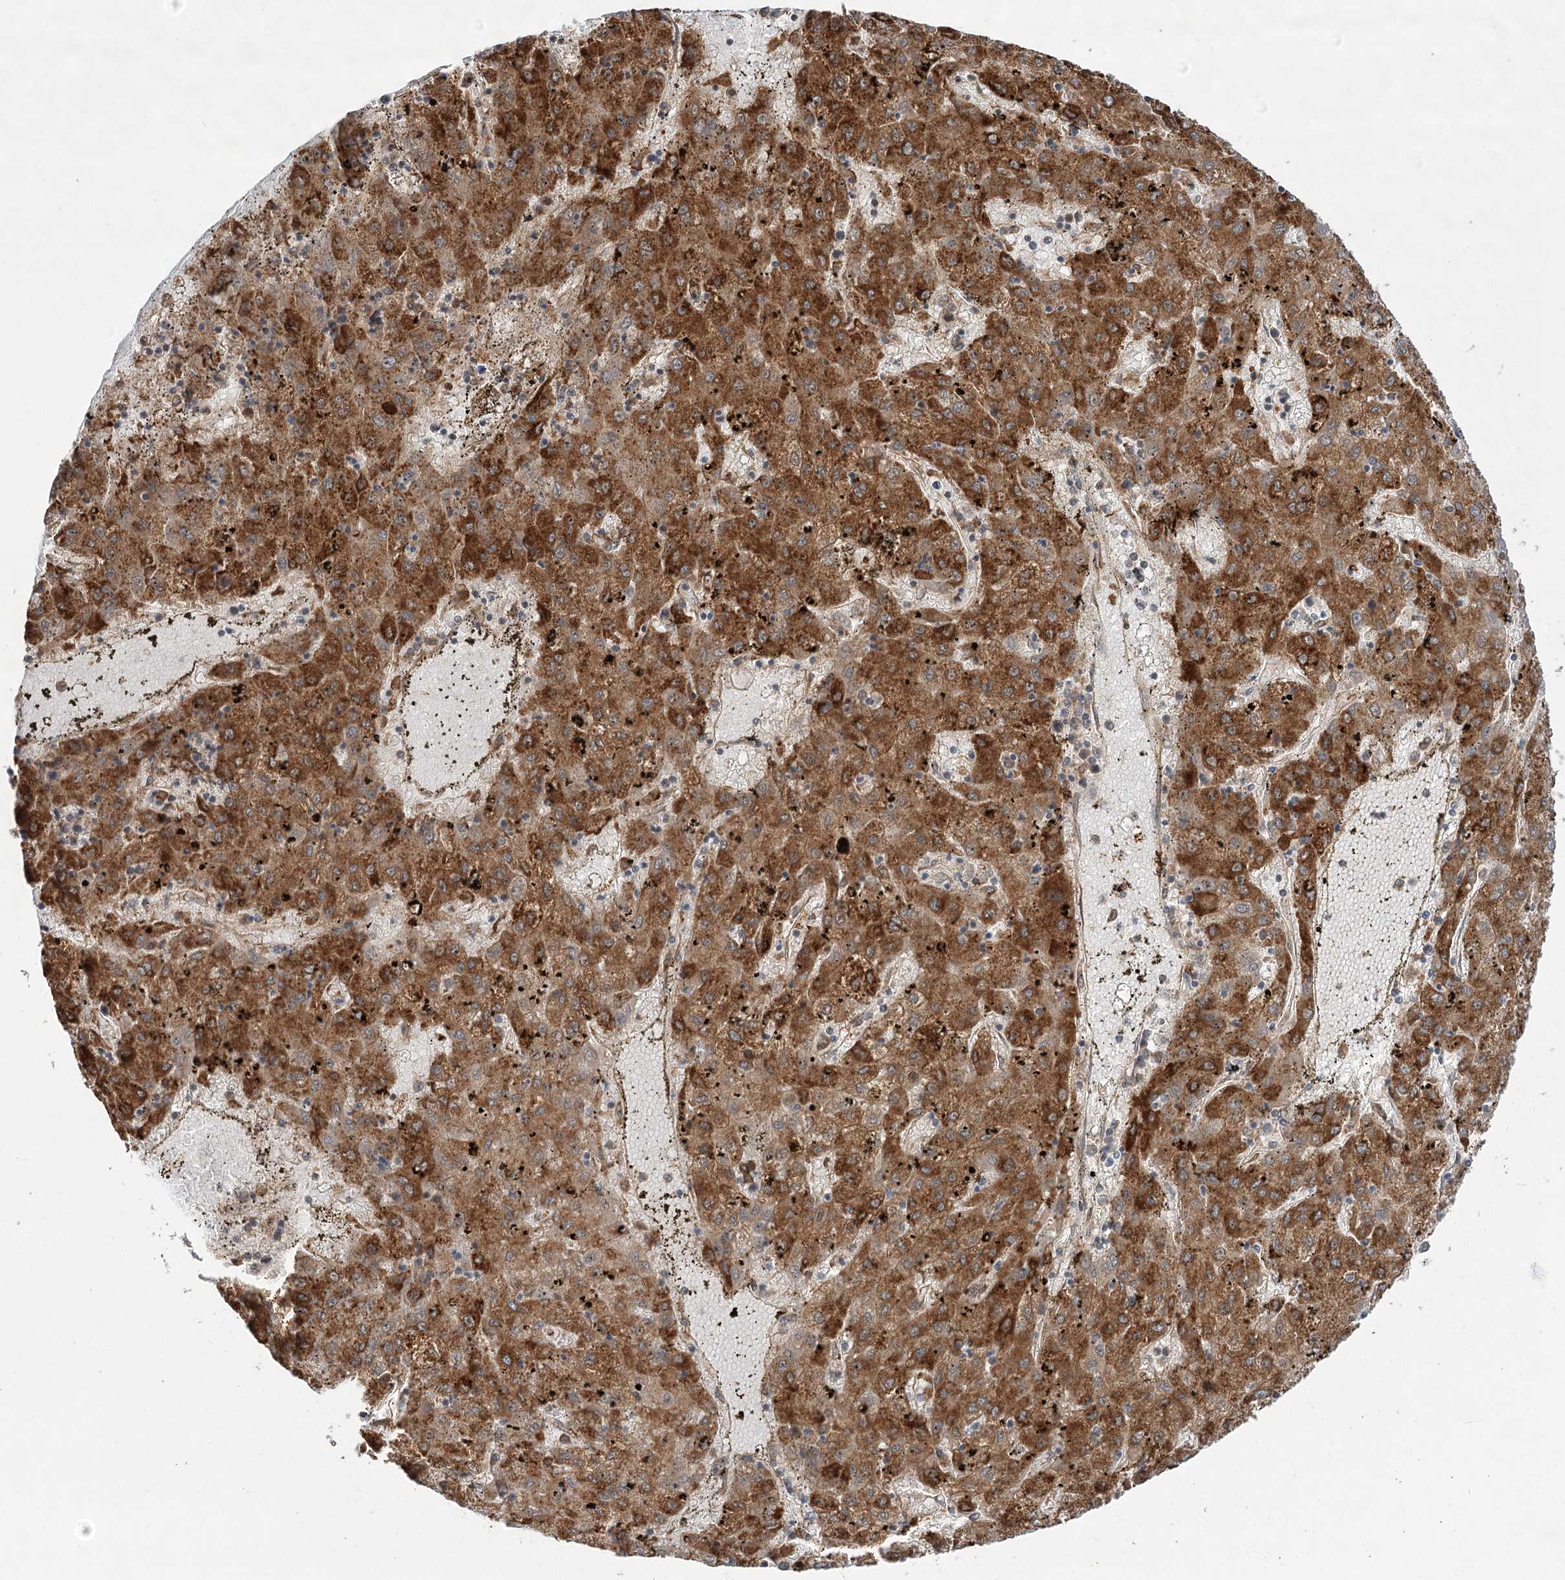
{"staining": {"intensity": "strong", "quantity": ">75%", "location": "cytoplasmic/membranous"}, "tissue": "liver cancer", "cell_type": "Tumor cells", "image_type": "cancer", "snomed": [{"axis": "morphology", "description": "Carcinoma, Hepatocellular, NOS"}, {"axis": "topography", "description": "Liver"}], "caption": "IHC micrograph of neoplastic tissue: human liver hepatocellular carcinoma stained using immunohistochemistry (IHC) reveals high levels of strong protein expression localized specifically in the cytoplasmic/membranous of tumor cells, appearing as a cytoplasmic/membranous brown color.", "gene": "DNAJB14", "patient": {"sex": "male", "age": 72}}